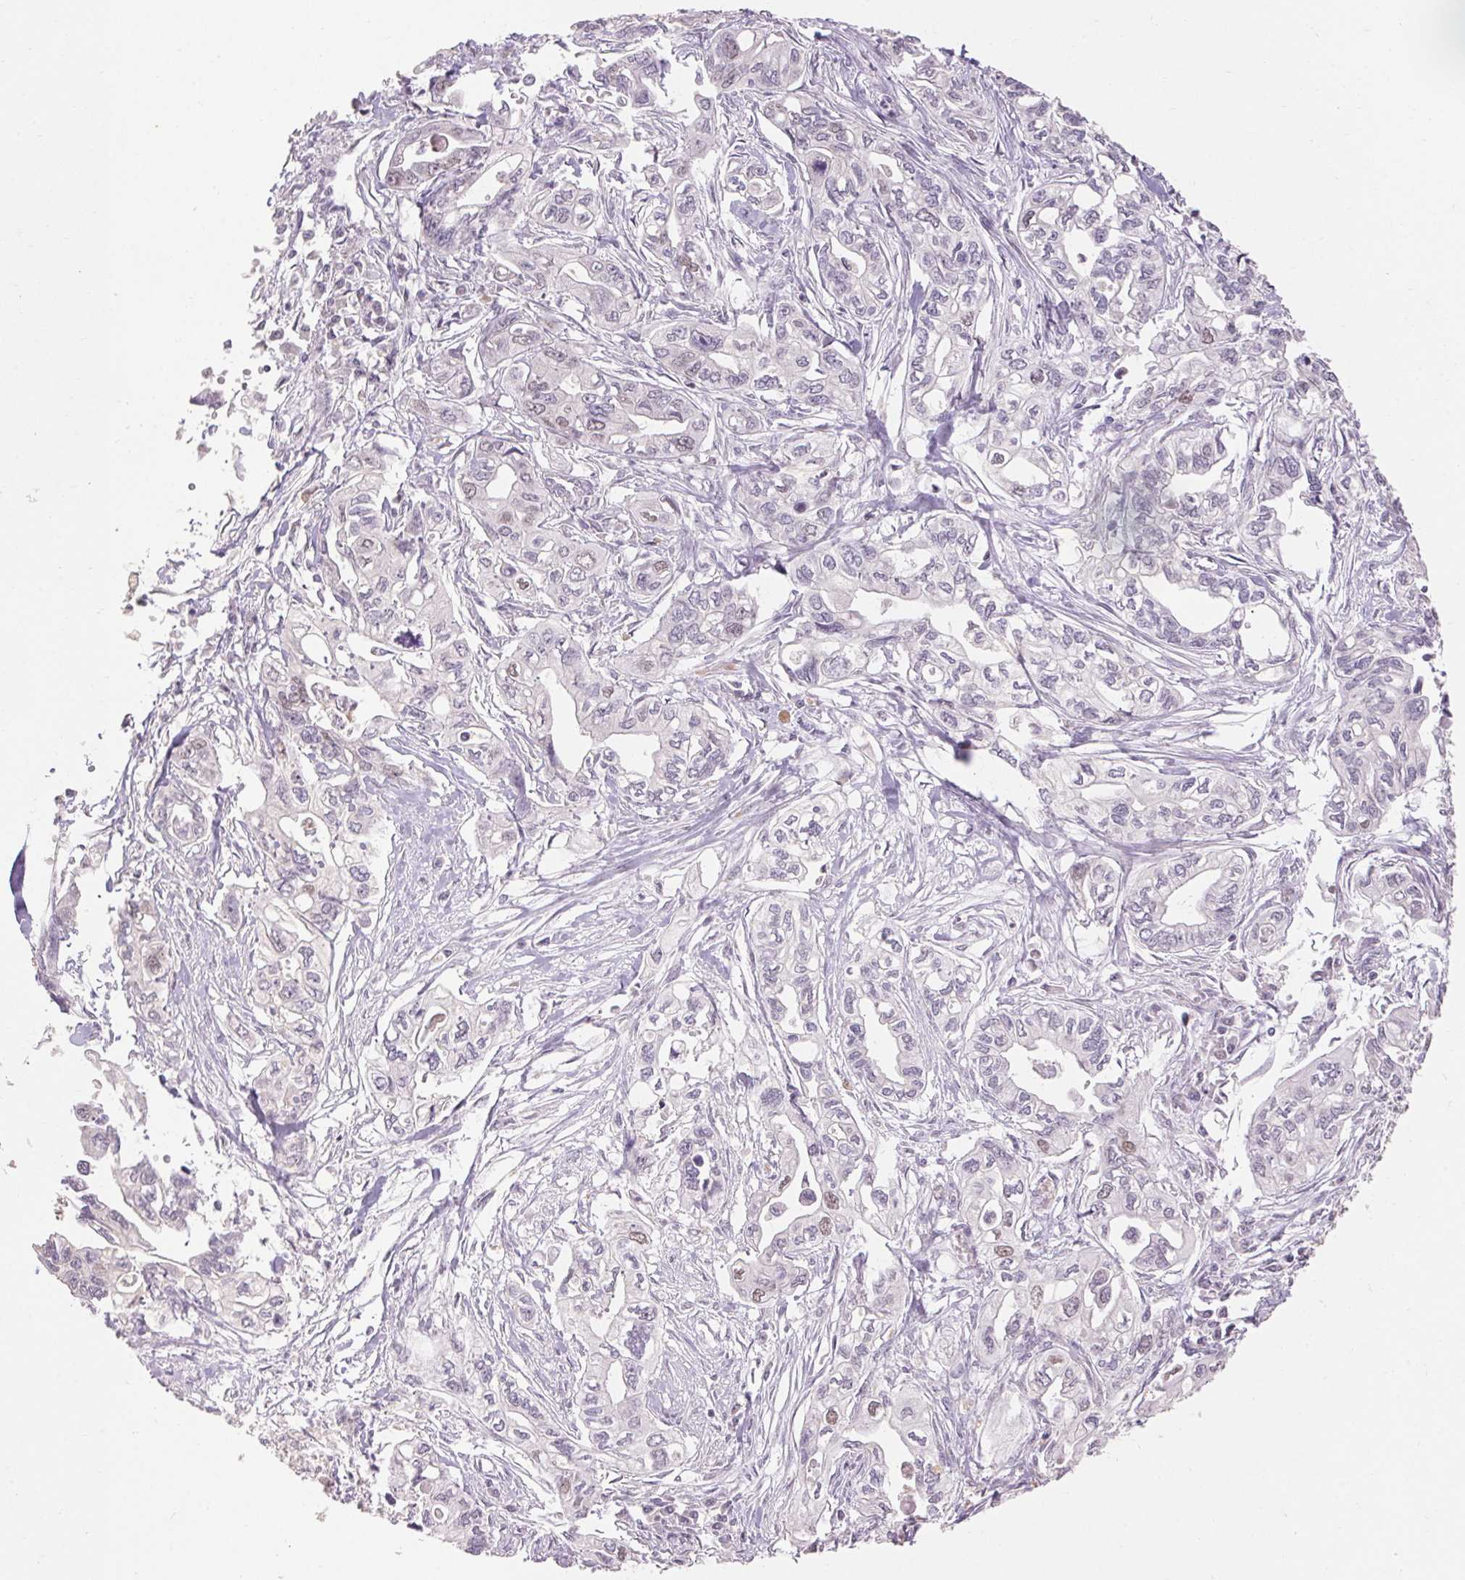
{"staining": {"intensity": "weak", "quantity": "<25%", "location": "nuclear"}, "tissue": "pancreatic cancer", "cell_type": "Tumor cells", "image_type": "cancer", "snomed": [{"axis": "morphology", "description": "Adenocarcinoma, NOS"}, {"axis": "topography", "description": "Pancreas"}], "caption": "Immunohistochemistry (IHC) of pancreatic cancer (adenocarcinoma) exhibits no staining in tumor cells. (DAB (3,3'-diaminobenzidine) immunohistochemistry, high magnification).", "gene": "SKP2", "patient": {"sex": "male", "age": 68}}